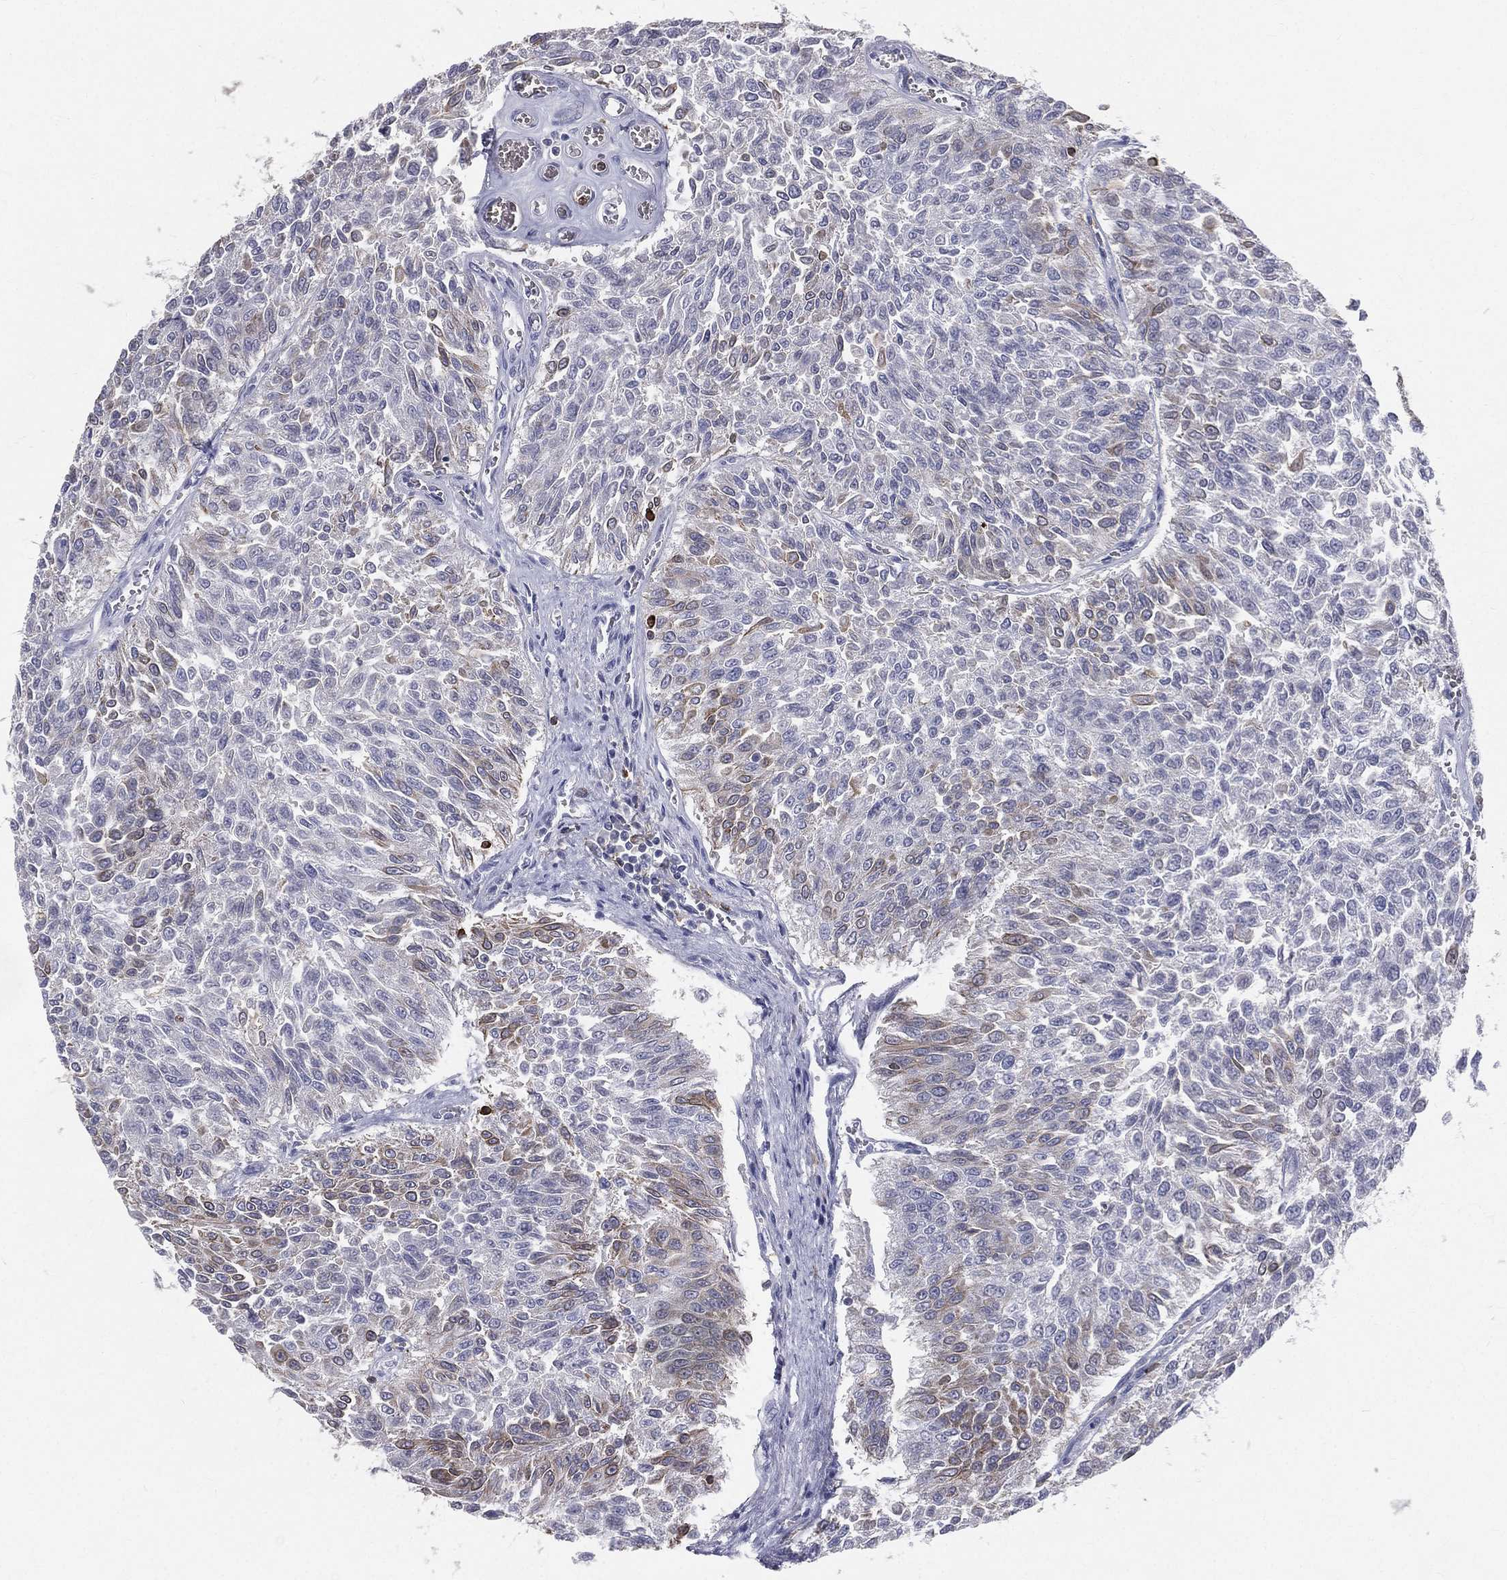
{"staining": {"intensity": "weak", "quantity": "<25%", "location": "cytoplasmic/membranous"}, "tissue": "urothelial cancer", "cell_type": "Tumor cells", "image_type": "cancer", "snomed": [{"axis": "morphology", "description": "Urothelial carcinoma, Low grade"}, {"axis": "topography", "description": "Urinary bladder"}], "caption": "Low-grade urothelial carcinoma stained for a protein using IHC reveals no expression tumor cells.", "gene": "CTSW", "patient": {"sex": "male", "age": 78}}